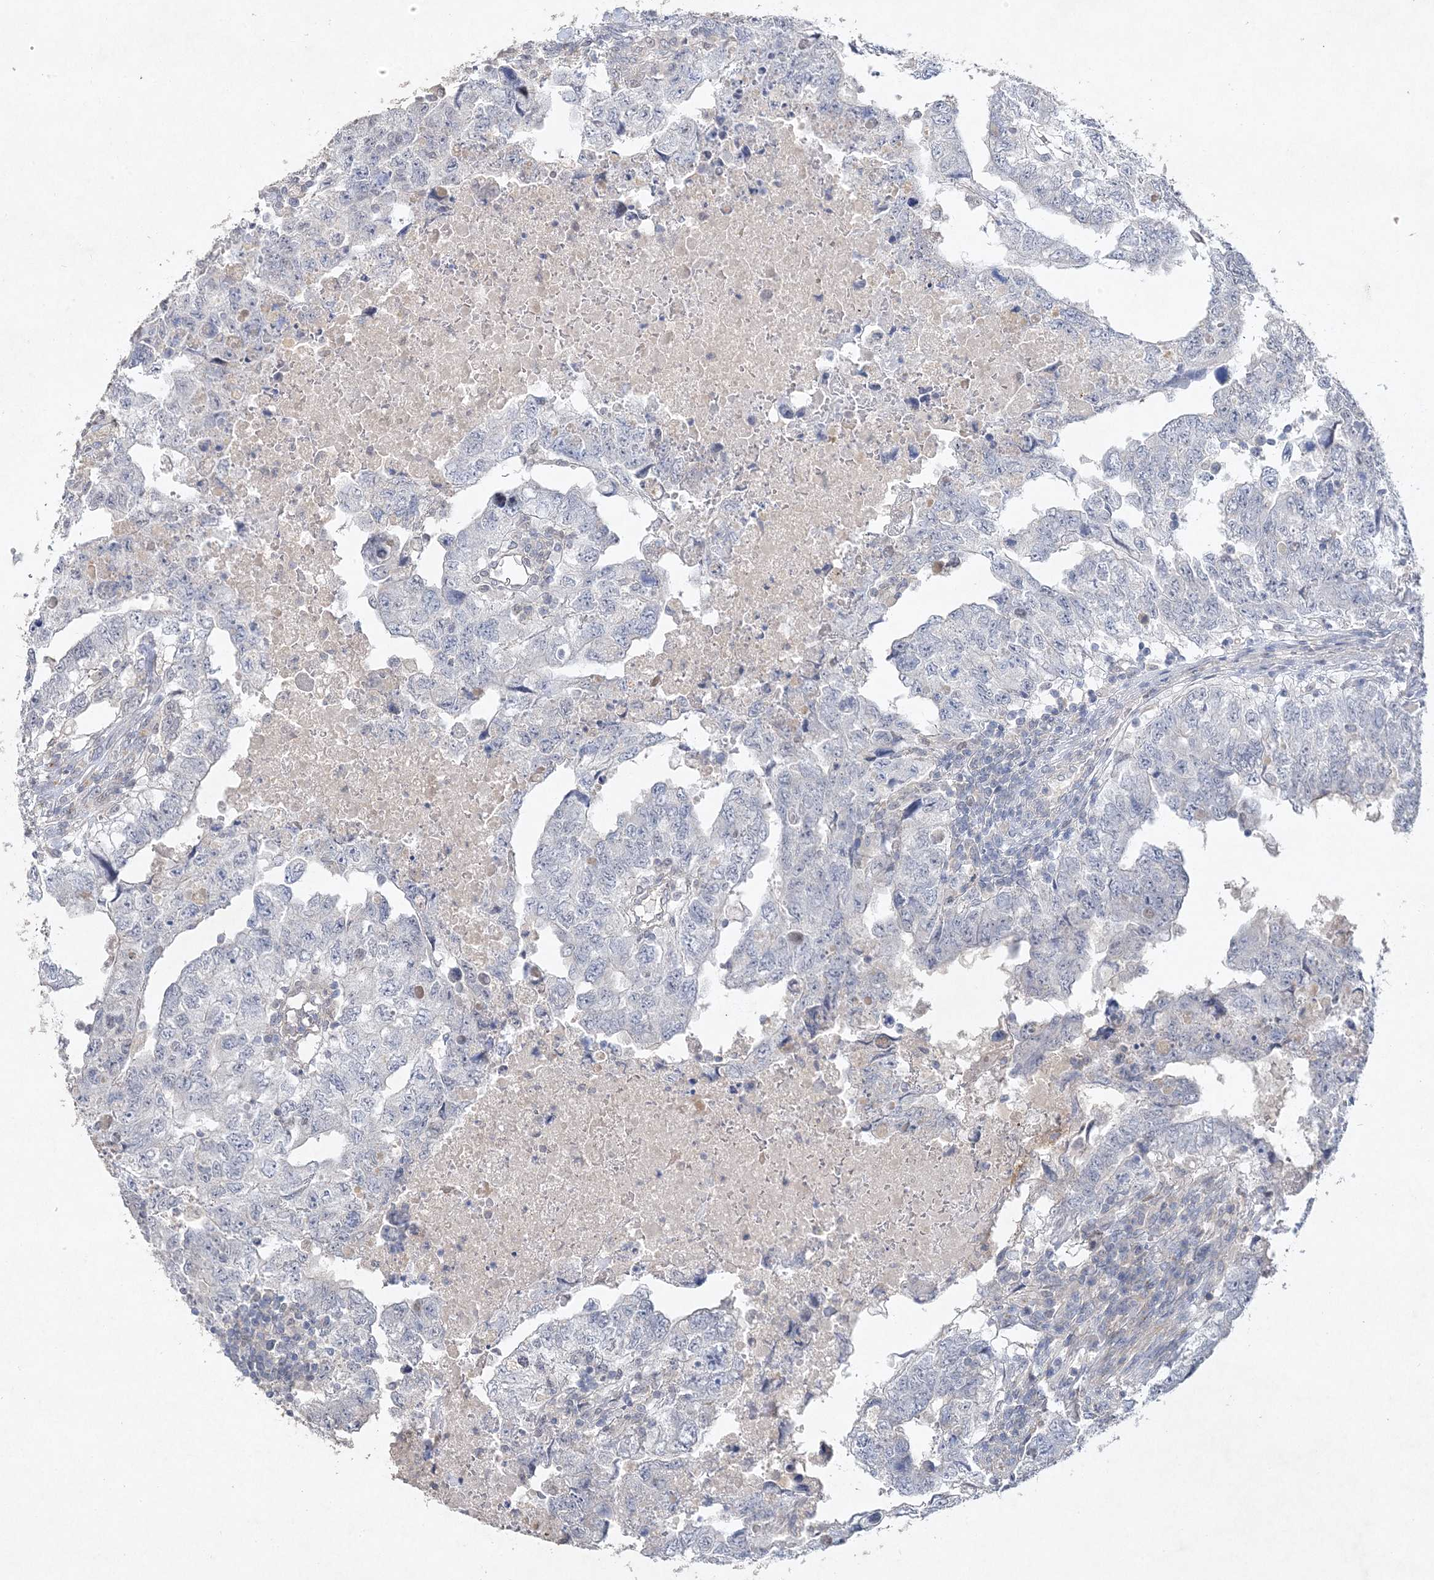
{"staining": {"intensity": "negative", "quantity": "none", "location": "none"}, "tissue": "testis cancer", "cell_type": "Tumor cells", "image_type": "cancer", "snomed": [{"axis": "morphology", "description": "Carcinoma, Embryonal, NOS"}, {"axis": "topography", "description": "Testis"}], "caption": "An IHC histopathology image of testis cancer is shown. There is no staining in tumor cells of testis cancer. (Stains: DAB immunohistochemistry (IHC) with hematoxylin counter stain, Microscopy: brightfield microscopy at high magnification).", "gene": "MAT2B", "patient": {"sex": "male", "age": 36}}